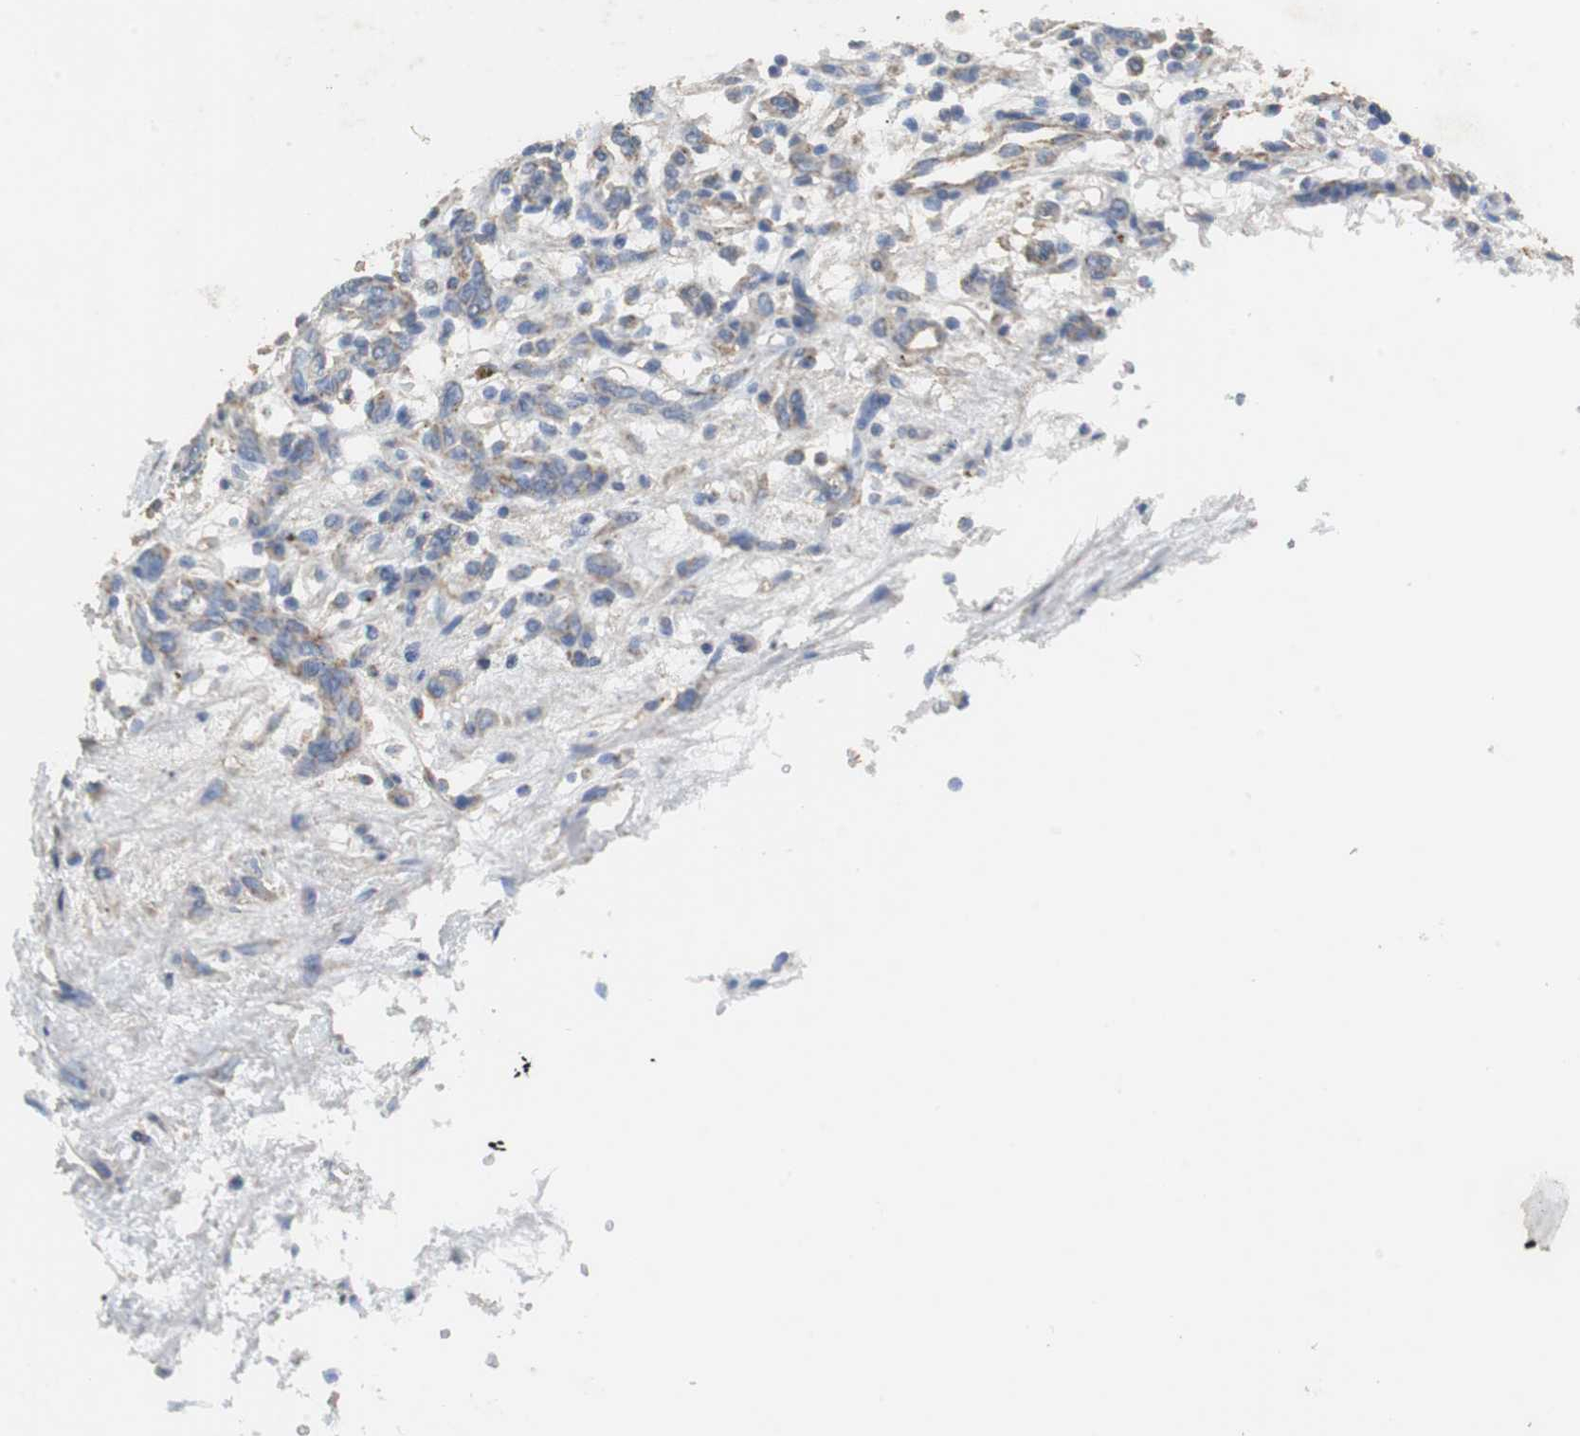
{"staining": {"intensity": "weak", "quantity": "<25%", "location": "cytoplasmic/membranous"}, "tissue": "renal cancer", "cell_type": "Tumor cells", "image_type": "cancer", "snomed": [{"axis": "morphology", "description": "Adenocarcinoma, NOS"}, {"axis": "topography", "description": "Kidney"}], "caption": "Tumor cells show no significant positivity in renal cancer (adenocarcinoma).", "gene": "NNT", "patient": {"sex": "female", "age": 57}}